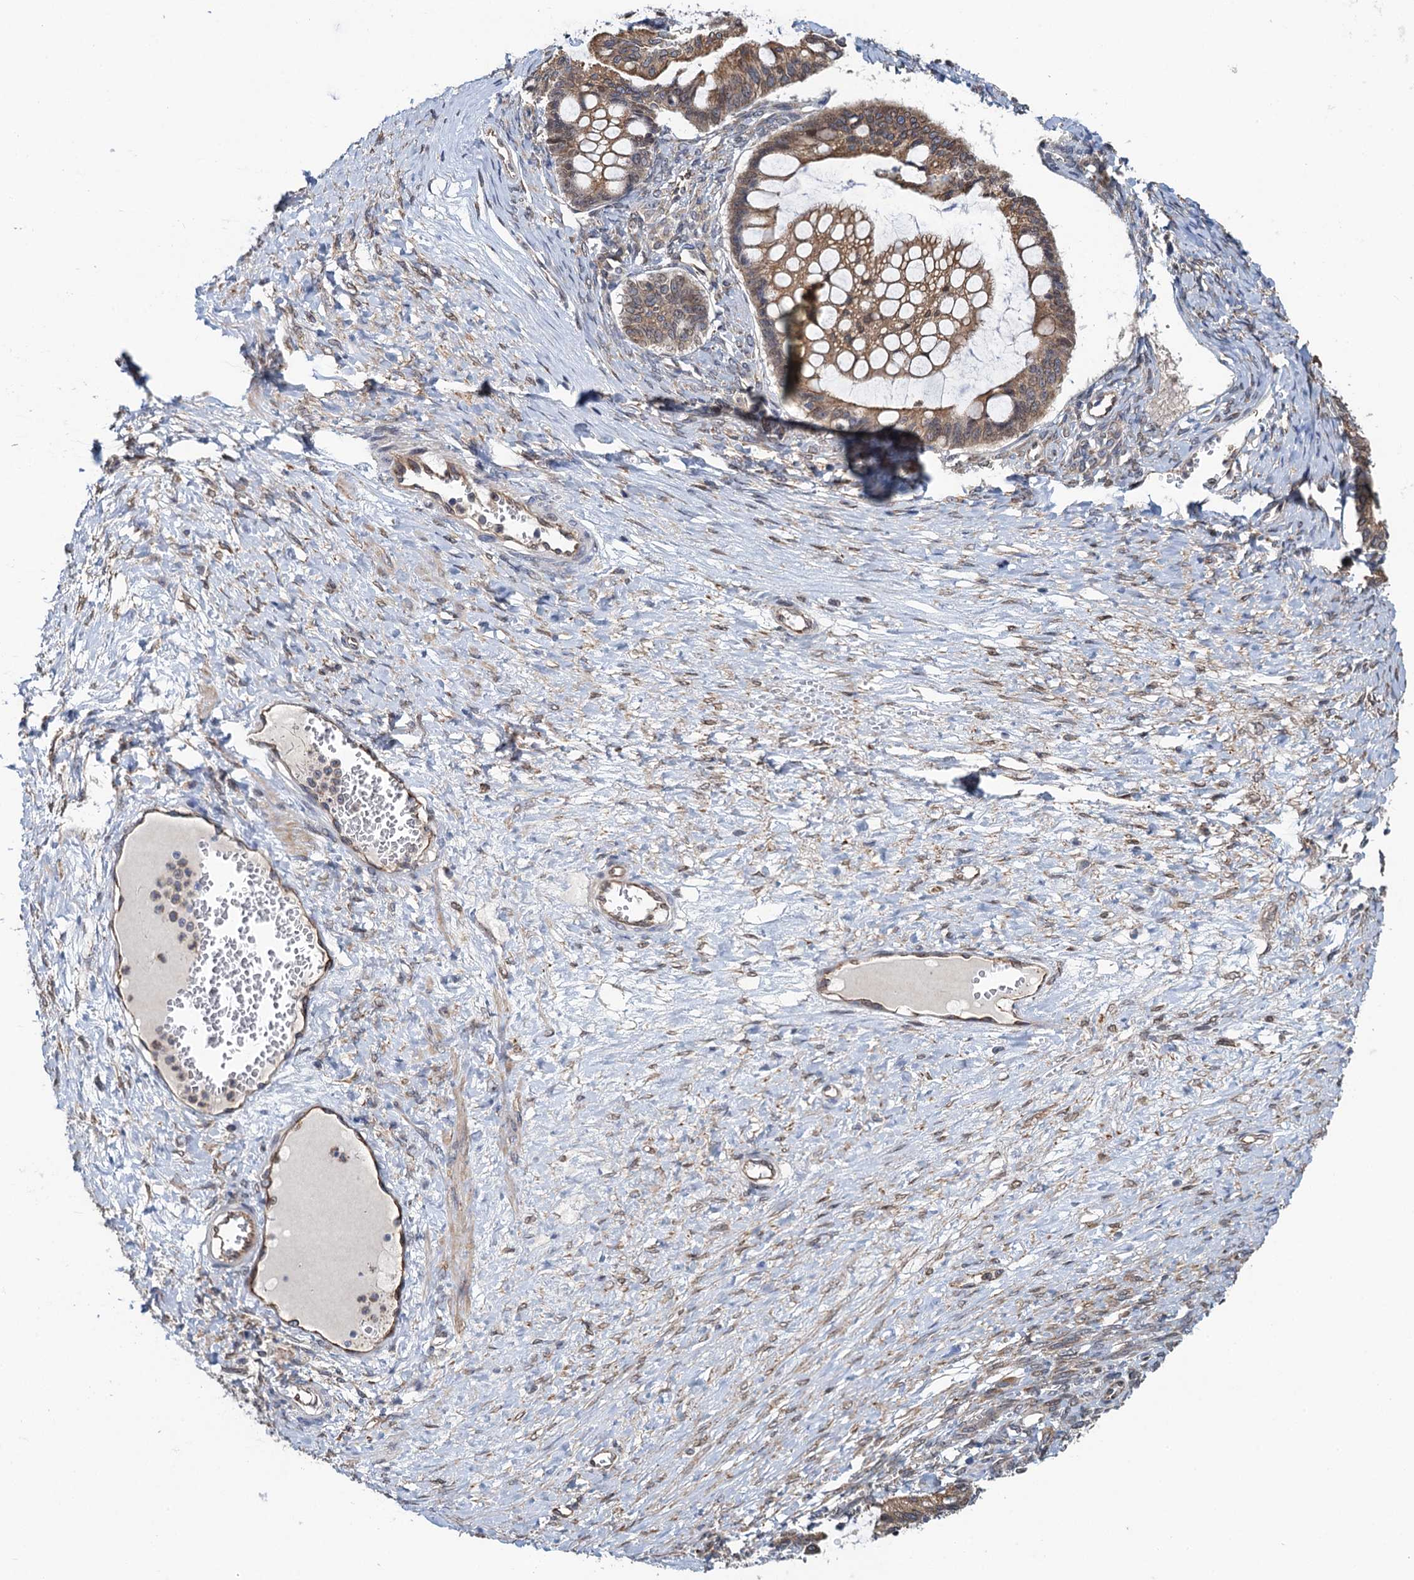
{"staining": {"intensity": "moderate", "quantity": ">75%", "location": "cytoplasmic/membranous"}, "tissue": "ovarian cancer", "cell_type": "Tumor cells", "image_type": "cancer", "snomed": [{"axis": "morphology", "description": "Cystadenocarcinoma, mucinous, NOS"}, {"axis": "topography", "description": "Ovary"}], "caption": "Protein staining demonstrates moderate cytoplasmic/membranous expression in approximately >75% of tumor cells in ovarian mucinous cystadenocarcinoma.", "gene": "EVX2", "patient": {"sex": "female", "age": 73}}